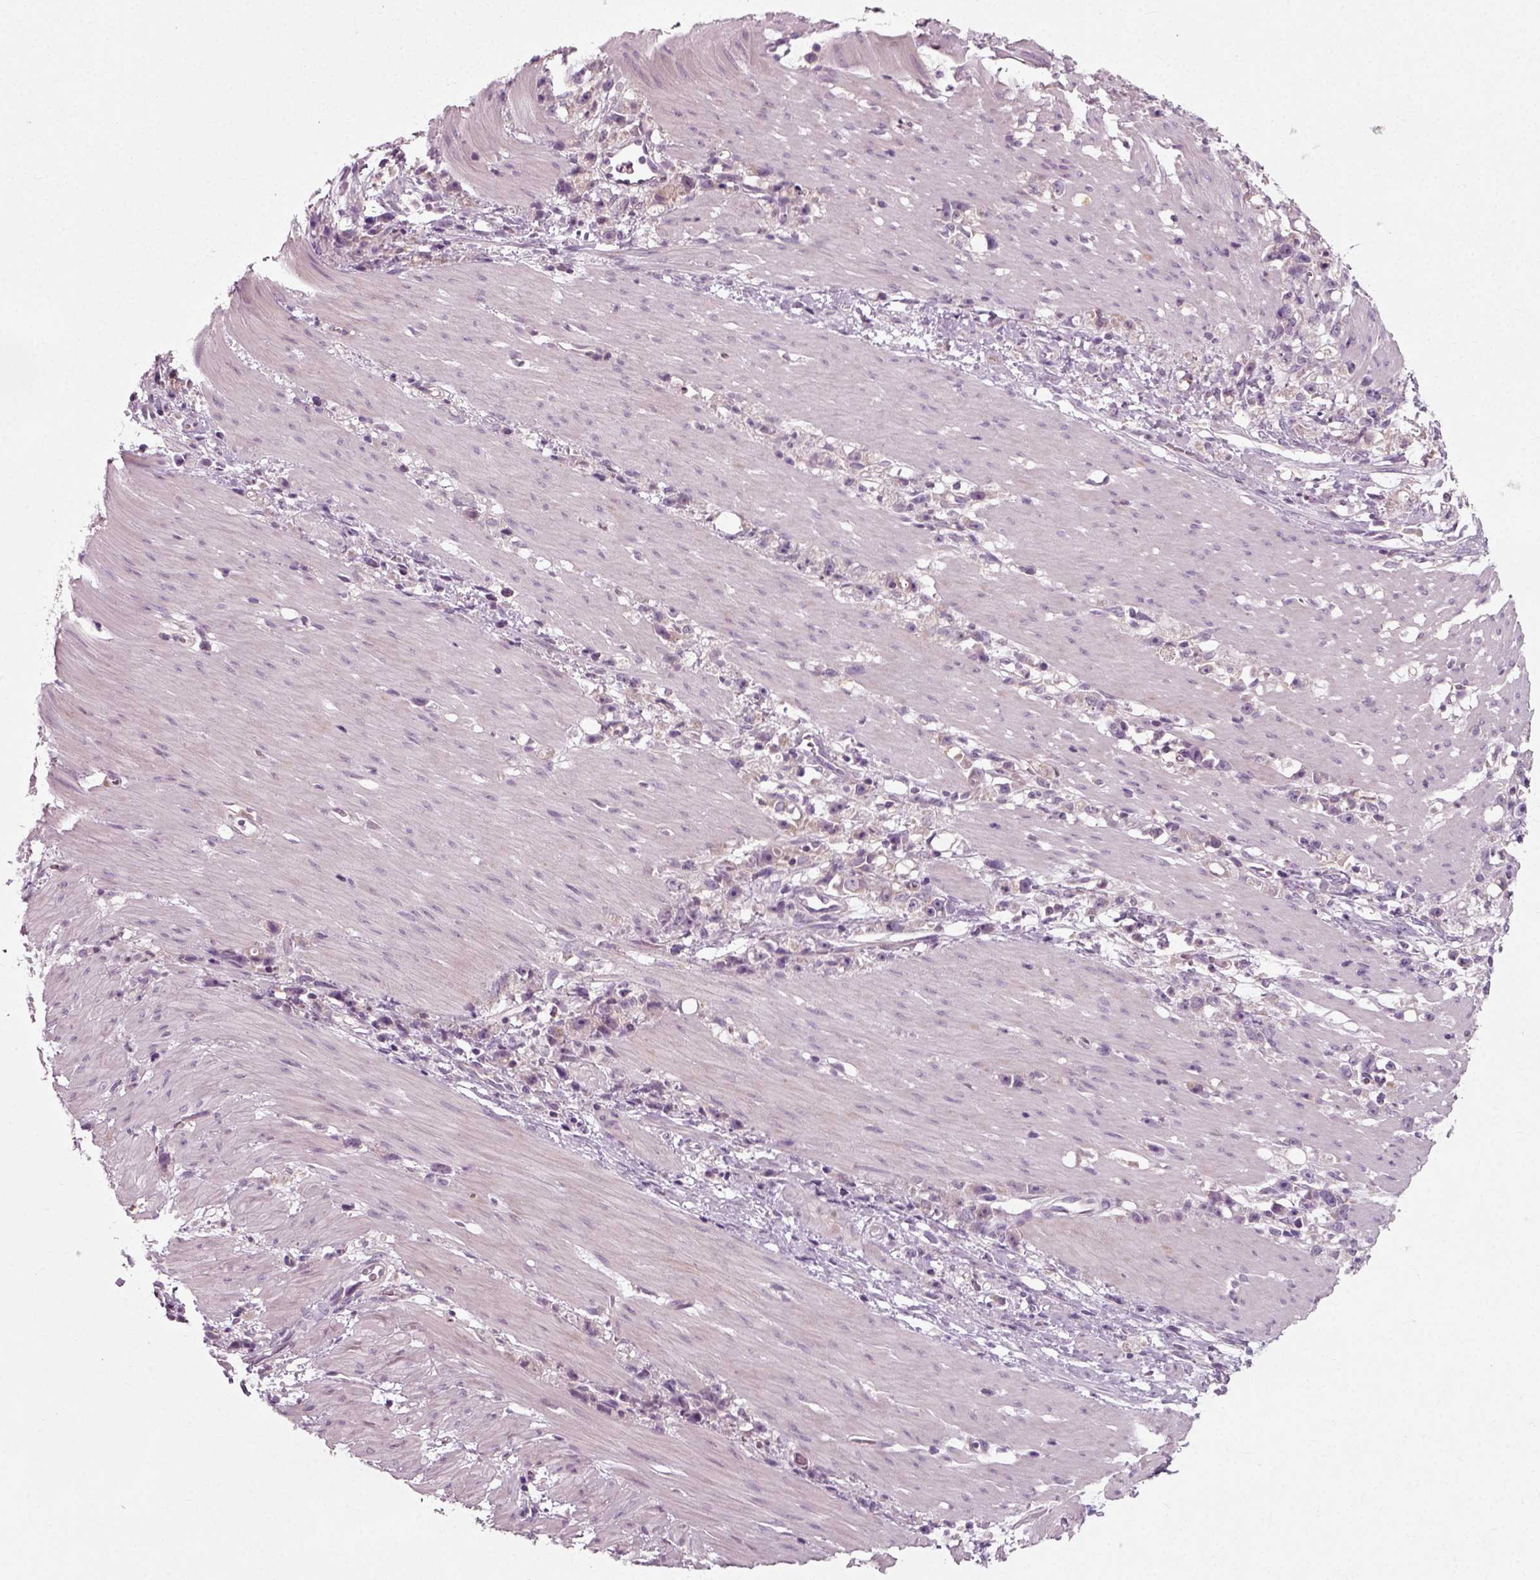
{"staining": {"intensity": "negative", "quantity": "none", "location": "none"}, "tissue": "stomach cancer", "cell_type": "Tumor cells", "image_type": "cancer", "snomed": [{"axis": "morphology", "description": "Adenocarcinoma, NOS"}, {"axis": "topography", "description": "Stomach"}], "caption": "Immunohistochemistry (IHC) of adenocarcinoma (stomach) exhibits no staining in tumor cells. (Stains: DAB (3,3'-diaminobenzidine) immunohistochemistry (IHC) with hematoxylin counter stain, Microscopy: brightfield microscopy at high magnification).", "gene": "RND2", "patient": {"sex": "female", "age": 59}}